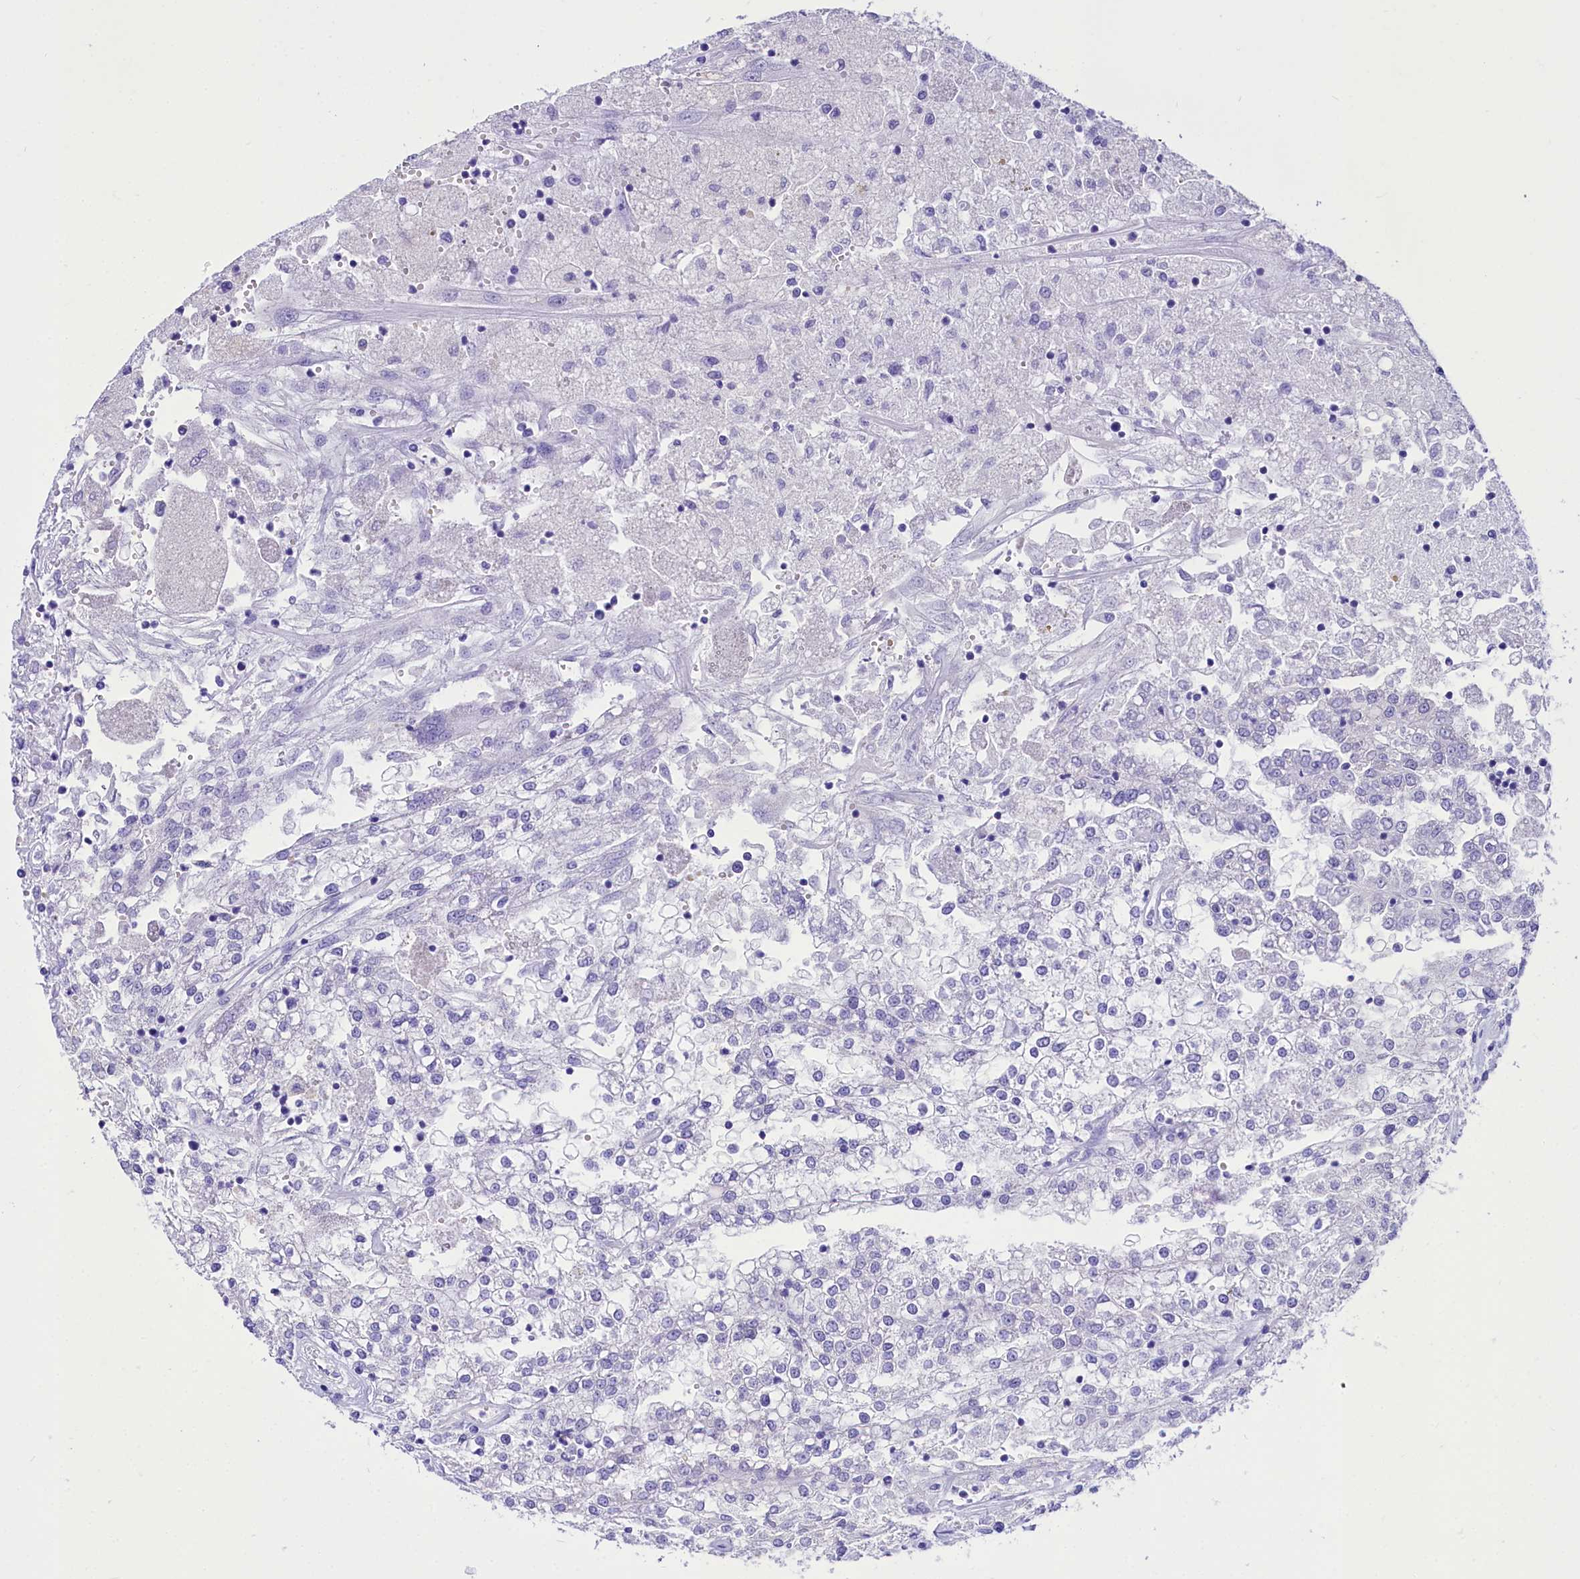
{"staining": {"intensity": "negative", "quantity": "none", "location": "none"}, "tissue": "renal cancer", "cell_type": "Tumor cells", "image_type": "cancer", "snomed": [{"axis": "morphology", "description": "Adenocarcinoma, NOS"}, {"axis": "topography", "description": "Kidney"}], "caption": "There is no significant staining in tumor cells of adenocarcinoma (renal). (Brightfield microscopy of DAB (3,3'-diaminobenzidine) immunohistochemistry (IHC) at high magnification).", "gene": "TTC36", "patient": {"sex": "female", "age": 52}}